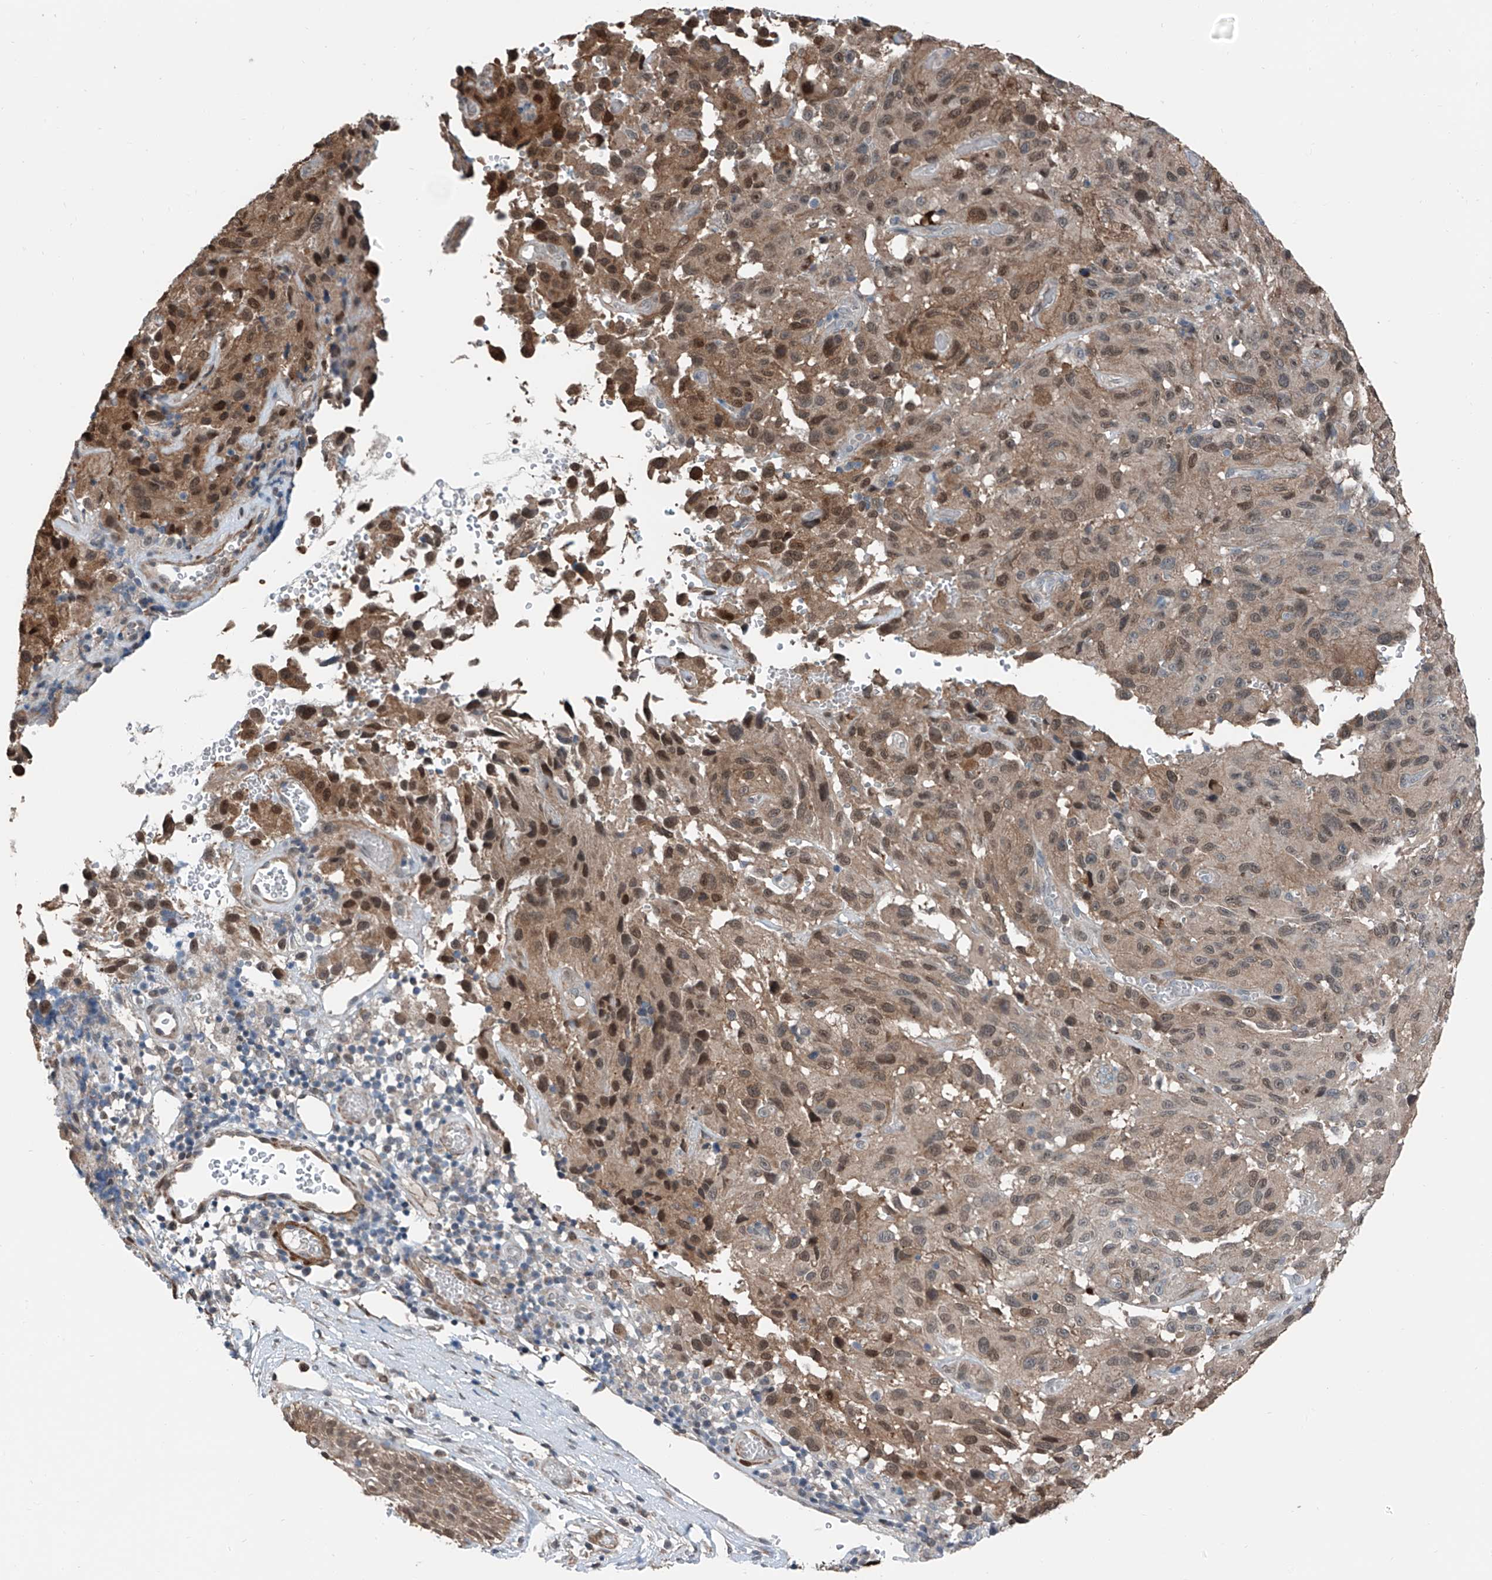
{"staining": {"intensity": "moderate", "quantity": "25%-75%", "location": "cytoplasmic/membranous,nuclear"}, "tissue": "melanoma", "cell_type": "Tumor cells", "image_type": "cancer", "snomed": [{"axis": "morphology", "description": "Malignant melanoma, NOS"}, {"axis": "topography", "description": "Skin"}], "caption": "Human malignant melanoma stained for a protein (brown) exhibits moderate cytoplasmic/membranous and nuclear positive positivity in about 25%-75% of tumor cells.", "gene": "HSPA6", "patient": {"sex": "male", "age": 66}}